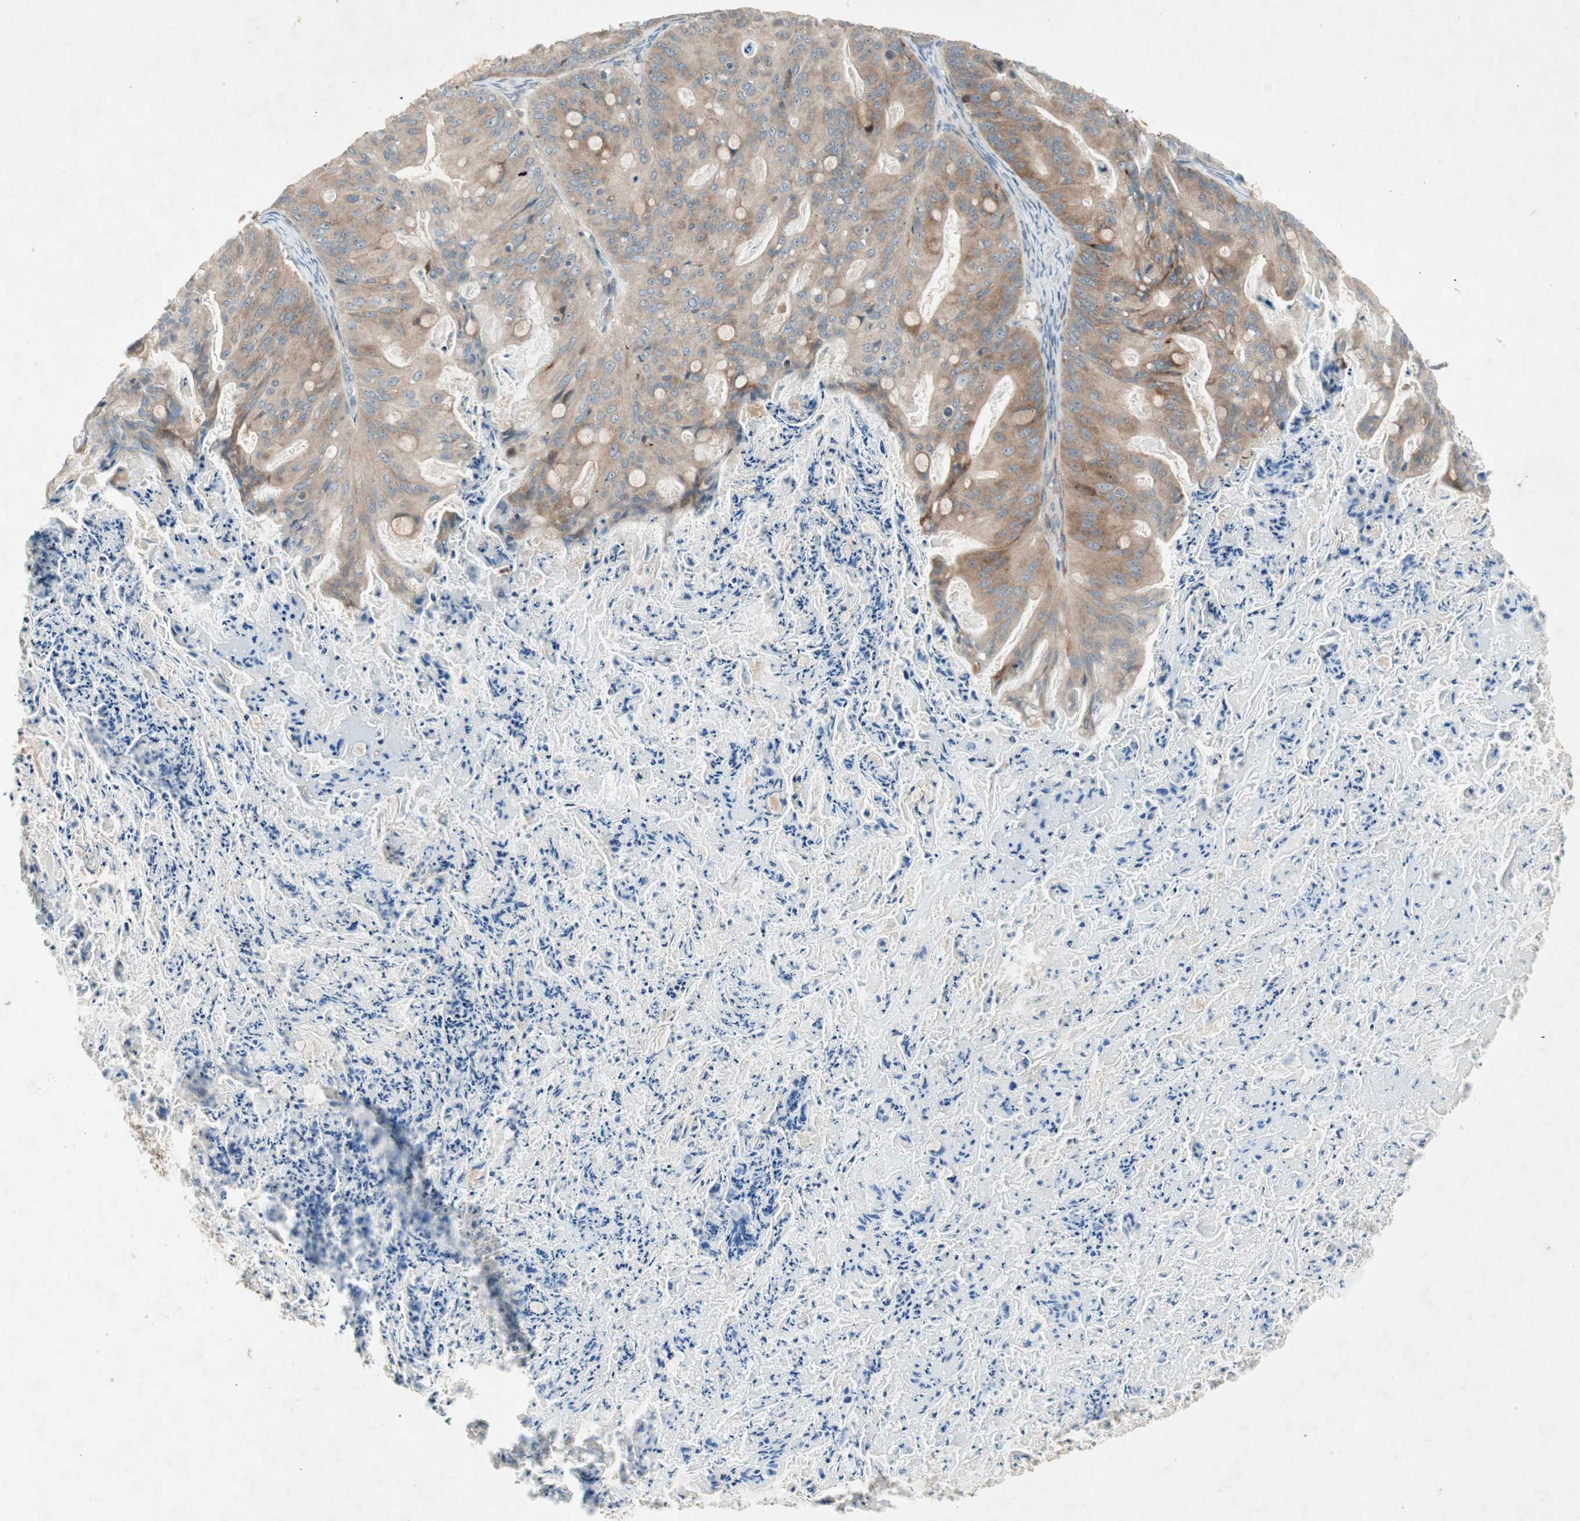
{"staining": {"intensity": "moderate", "quantity": ">75%", "location": "cytoplasmic/membranous"}, "tissue": "ovarian cancer", "cell_type": "Tumor cells", "image_type": "cancer", "snomed": [{"axis": "morphology", "description": "Cystadenocarcinoma, mucinous, NOS"}, {"axis": "topography", "description": "Ovary"}], "caption": "High-magnification brightfield microscopy of mucinous cystadenocarcinoma (ovarian) stained with DAB (brown) and counterstained with hematoxylin (blue). tumor cells exhibit moderate cytoplasmic/membranous staining is appreciated in approximately>75% of cells.", "gene": "APOO", "patient": {"sex": "female", "age": 36}}